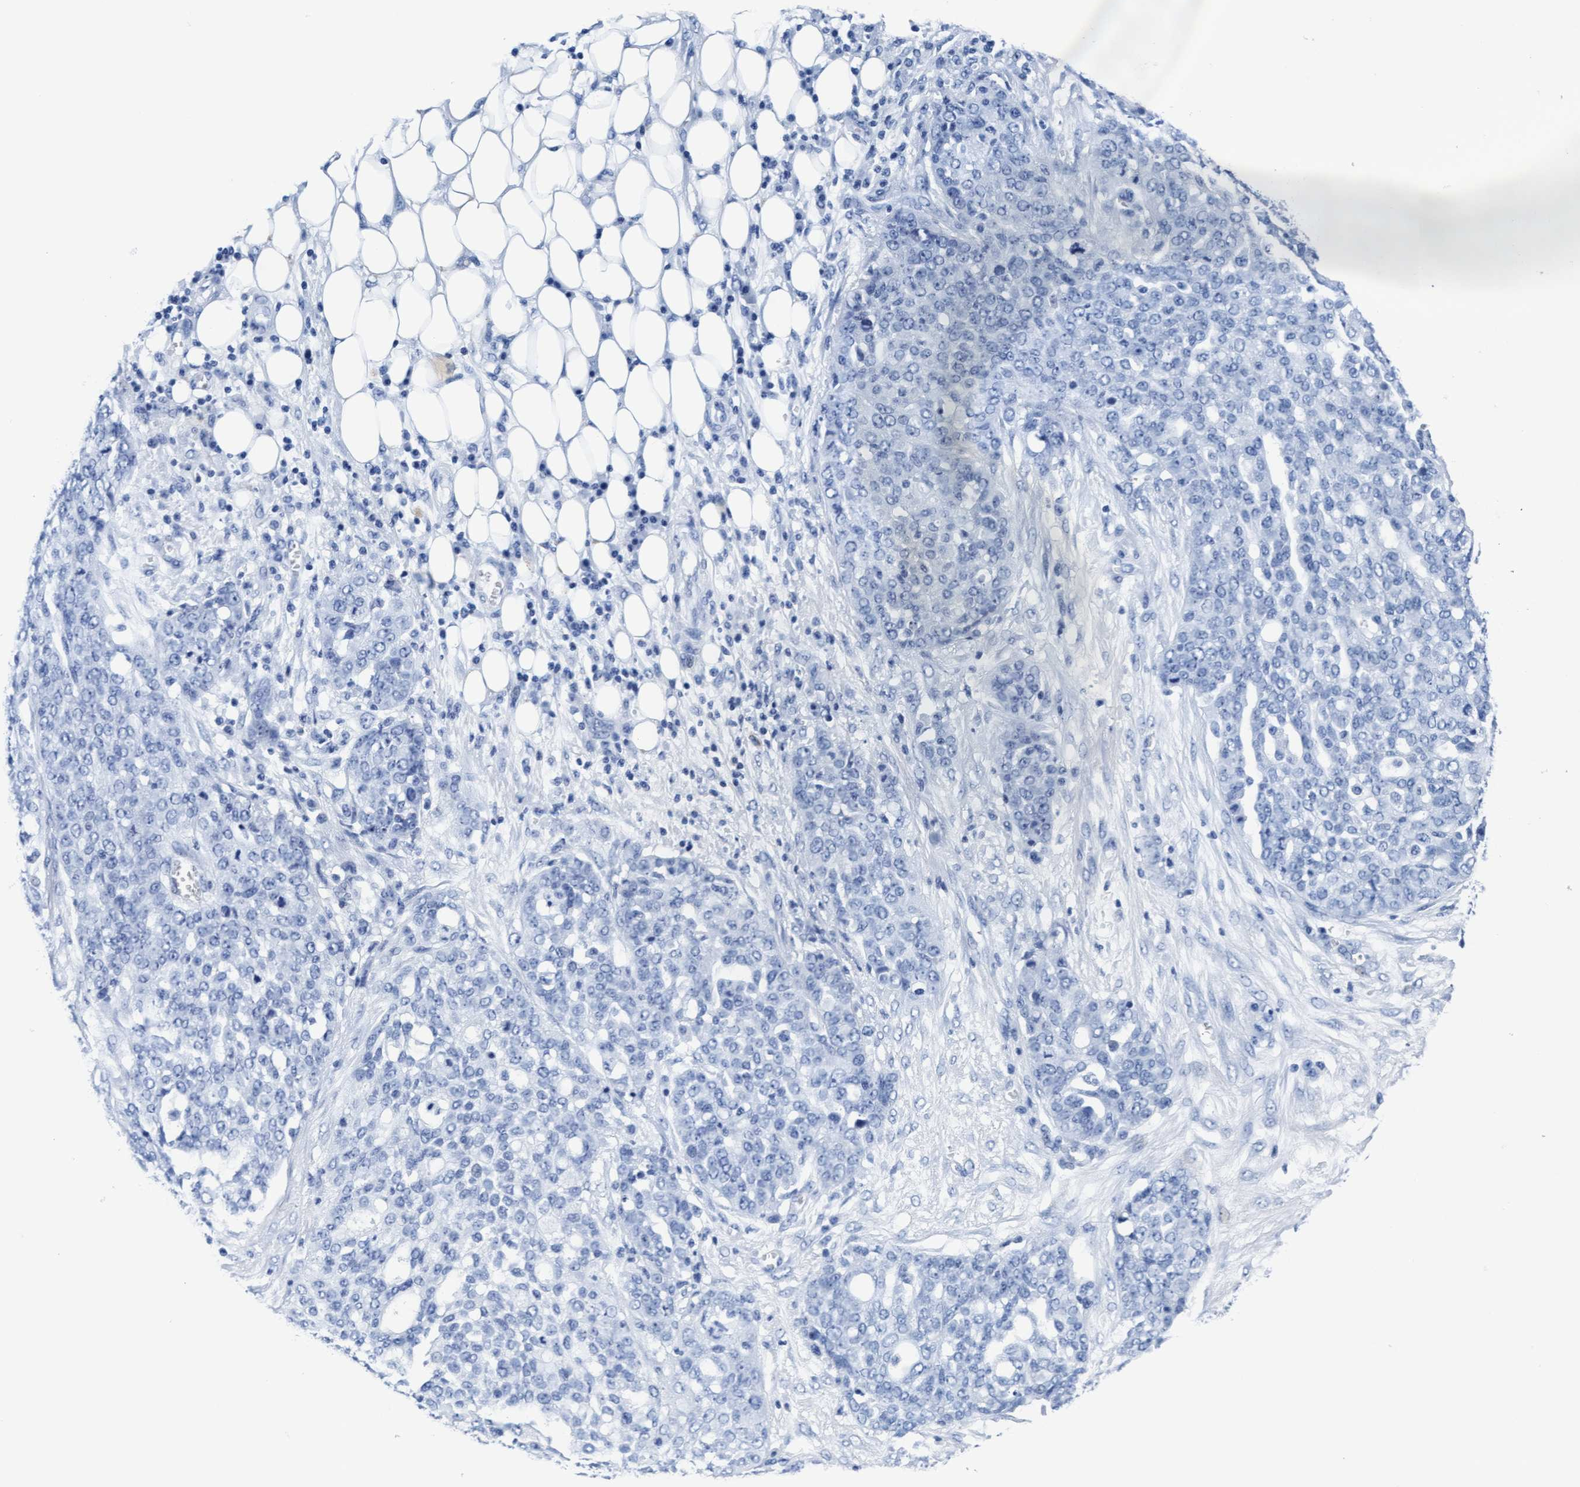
{"staining": {"intensity": "negative", "quantity": "none", "location": "none"}, "tissue": "ovarian cancer", "cell_type": "Tumor cells", "image_type": "cancer", "snomed": [{"axis": "morphology", "description": "Cystadenocarcinoma, serous, NOS"}, {"axis": "topography", "description": "Soft tissue"}, {"axis": "topography", "description": "Ovary"}], "caption": "Tumor cells show no significant protein expression in ovarian serous cystadenocarcinoma.", "gene": "ARSG", "patient": {"sex": "female", "age": 57}}